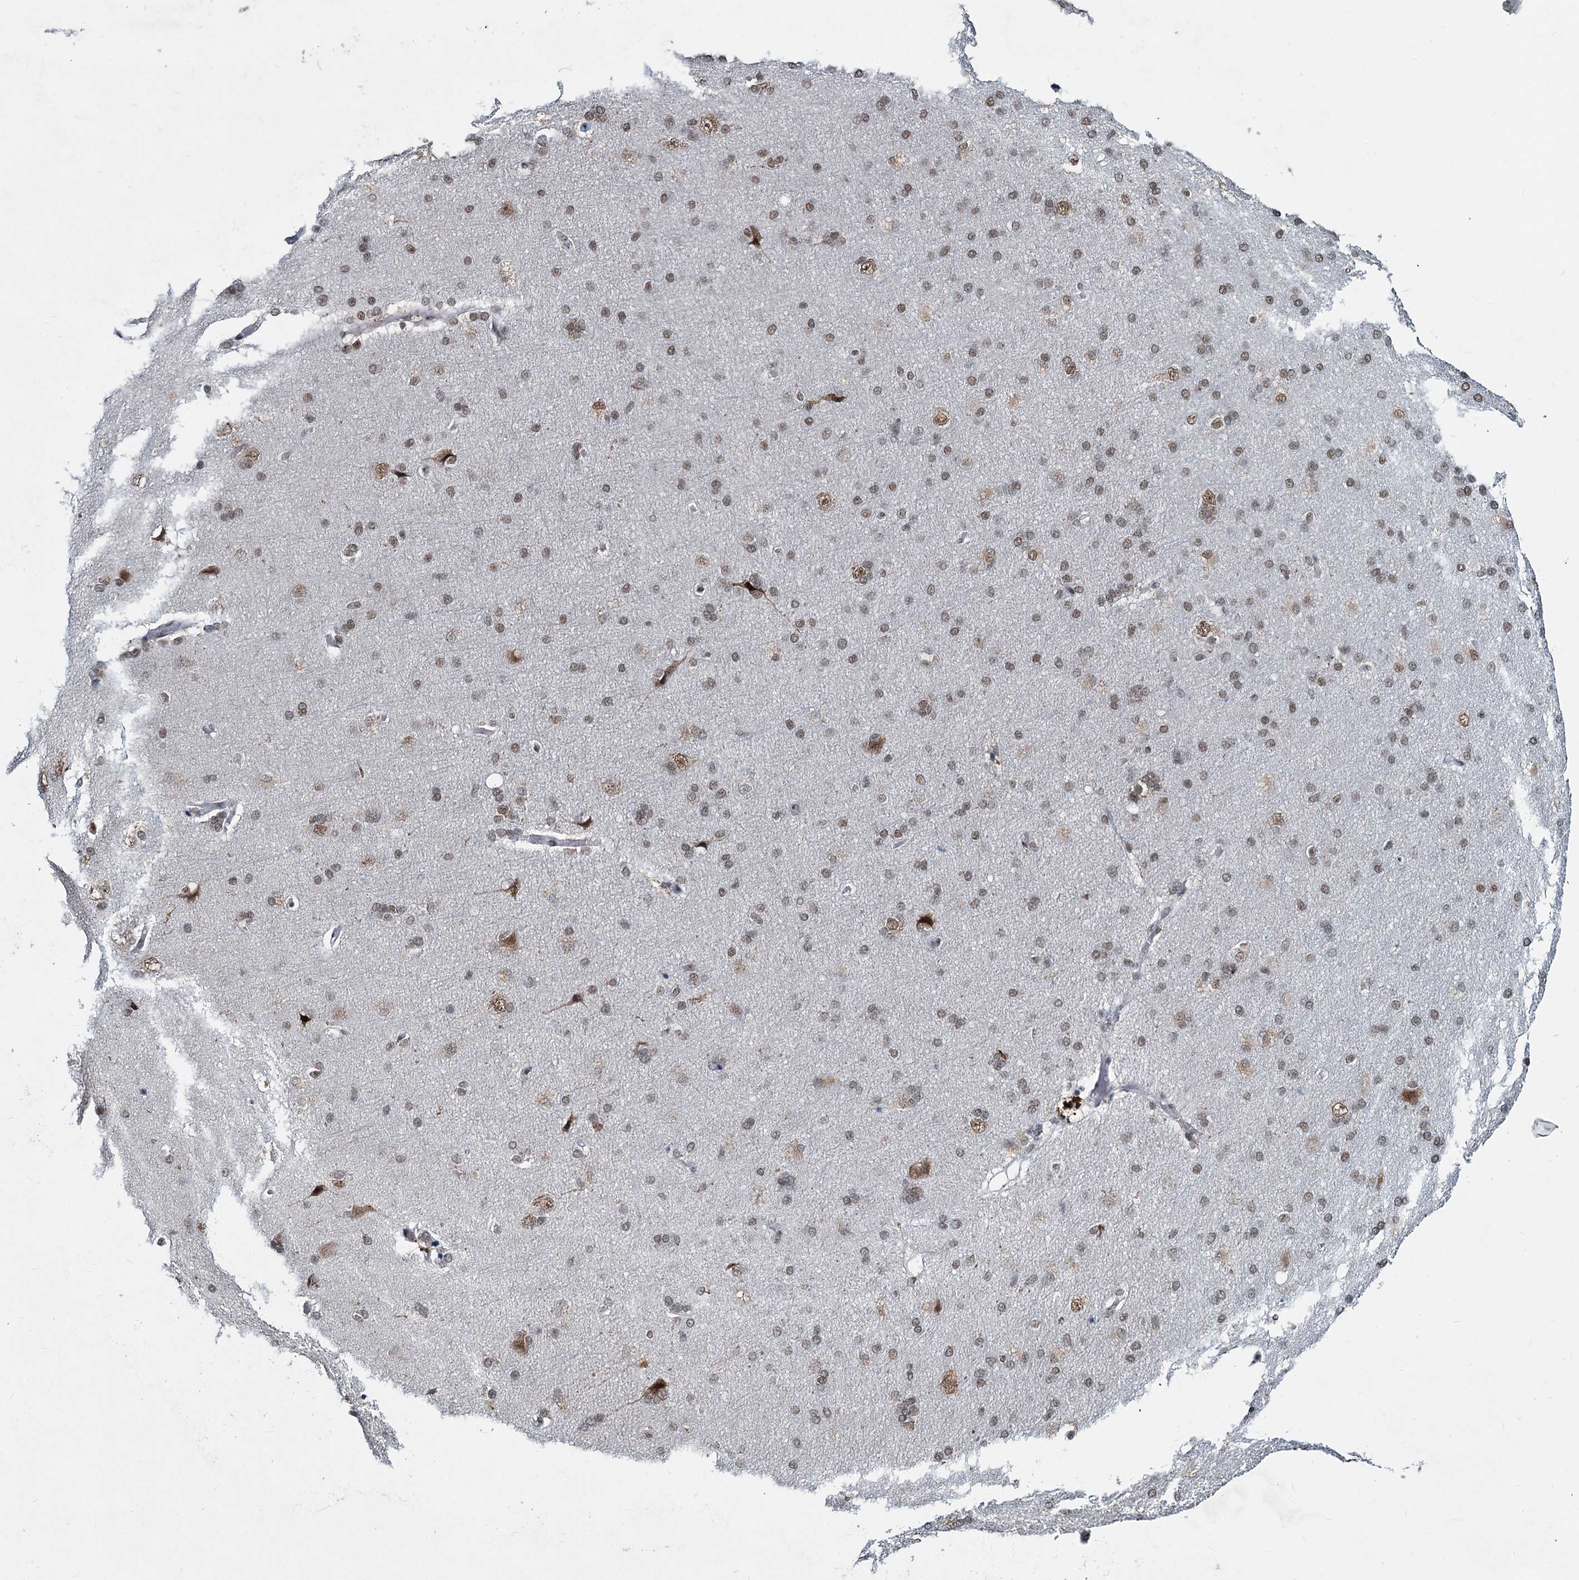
{"staining": {"intensity": "moderate", "quantity": ">75%", "location": "nuclear"}, "tissue": "cerebral cortex", "cell_type": "Endothelial cells", "image_type": "normal", "snomed": [{"axis": "morphology", "description": "Normal tissue, NOS"}, {"axis": "topography", "description": "Cerebral cortex"}], "caption": "Cerebral cortex stained with a brown dye exhibits moderate nuclear positive staining in approximately >75% of endothelial cells.", "gene": "METTL14", "patient": {"sex": "male", "age": 62}}